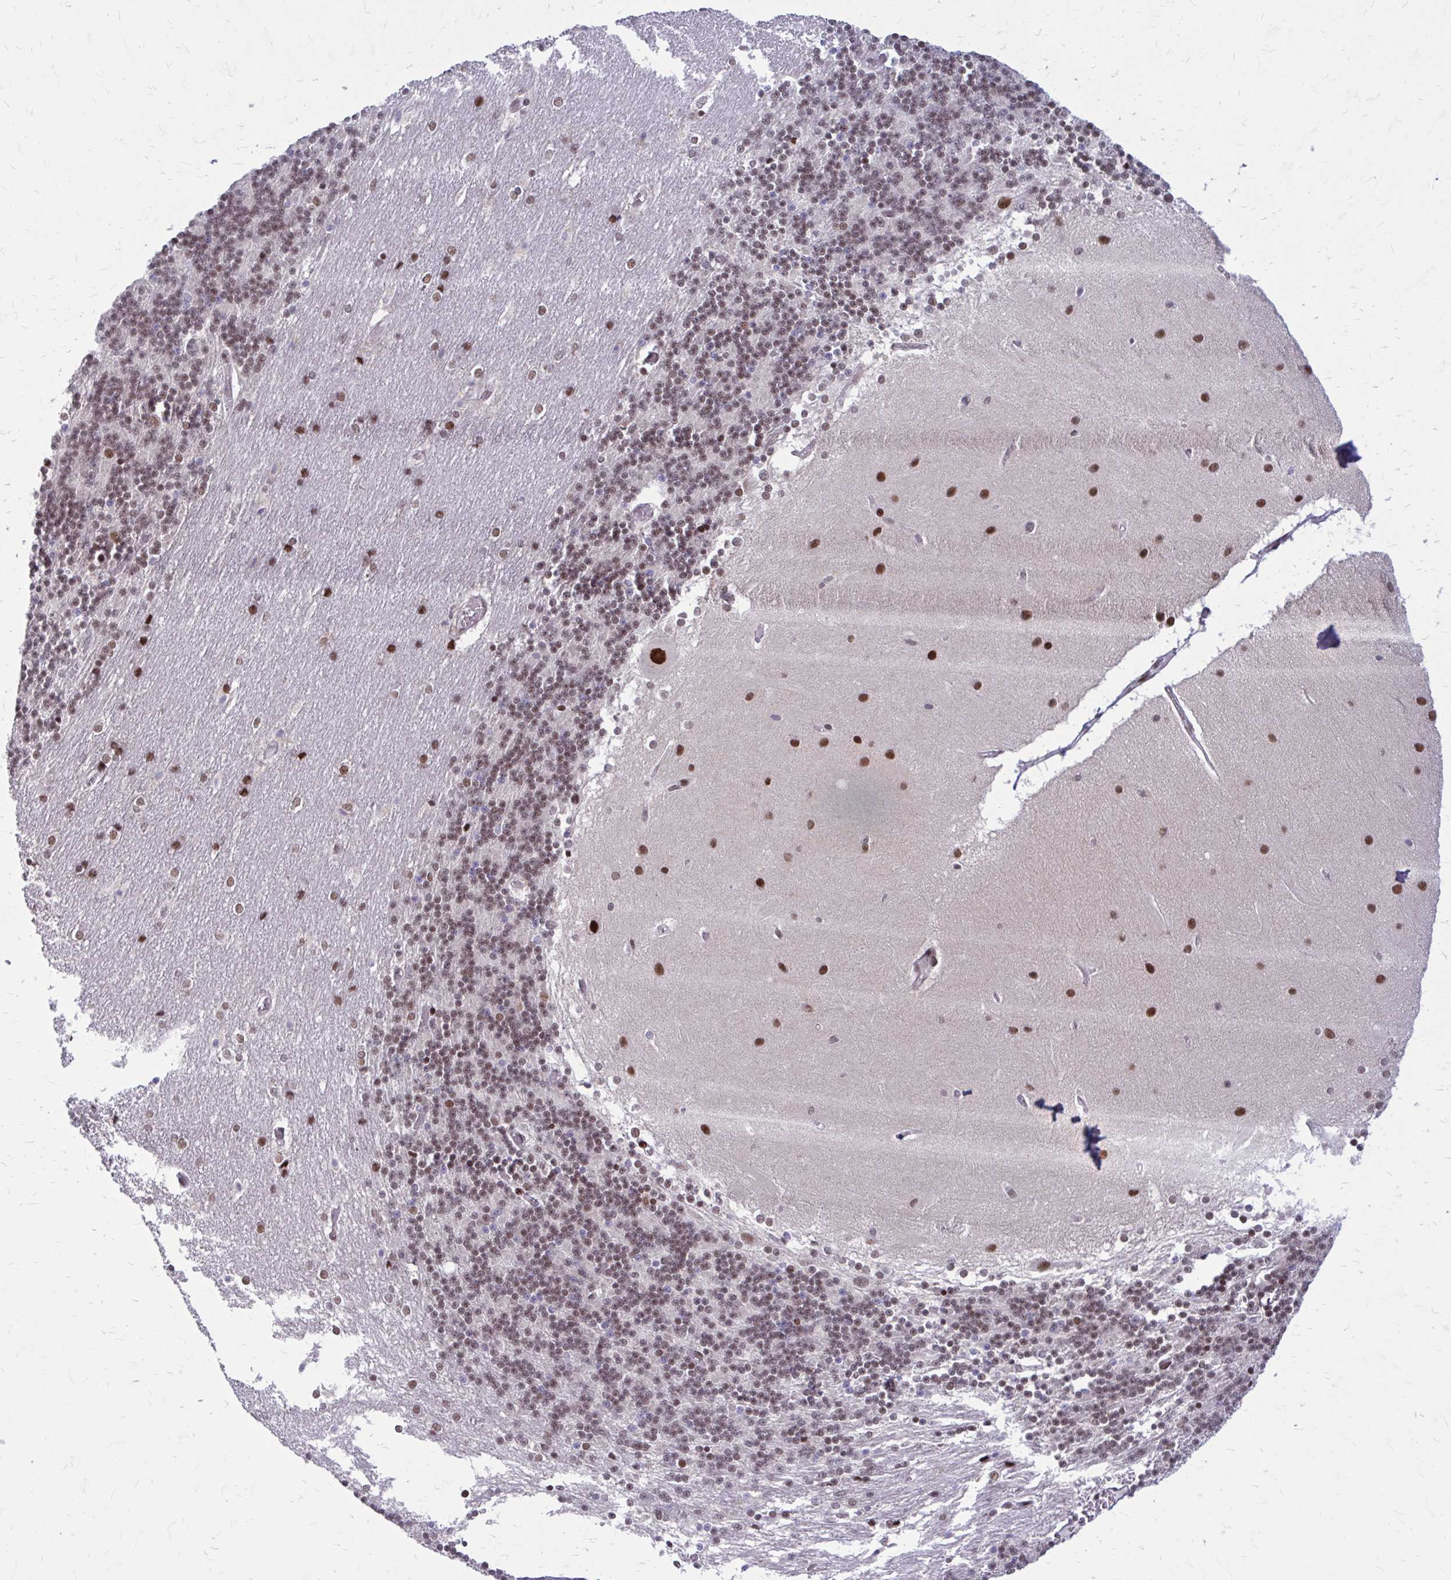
{"staining": {"intensity": "moderate", "quantity": ">75%", "location": "nuclear"}, "tissue": "cerebellum", "cell_type": "Cells in granular layer", "image_type": "normal", "snomed": [{"axis": "morphology", "description": "Normal tissue, NOS"}, {"axis": "topography", "description": "Cerebellum"}], "caption": "Protein analysis of unremarkable cerebellum exhibits moderate nuclear expression in approximately >75% of cells in granular layer. (Stains: DAB (3,3'-diaminobenzidine) in brown, nuclei in blue, Microscopy: brightfield microscopy at high magnification).", "gene": "PSME4", "patient": {"sex": "female", "age": 54}}